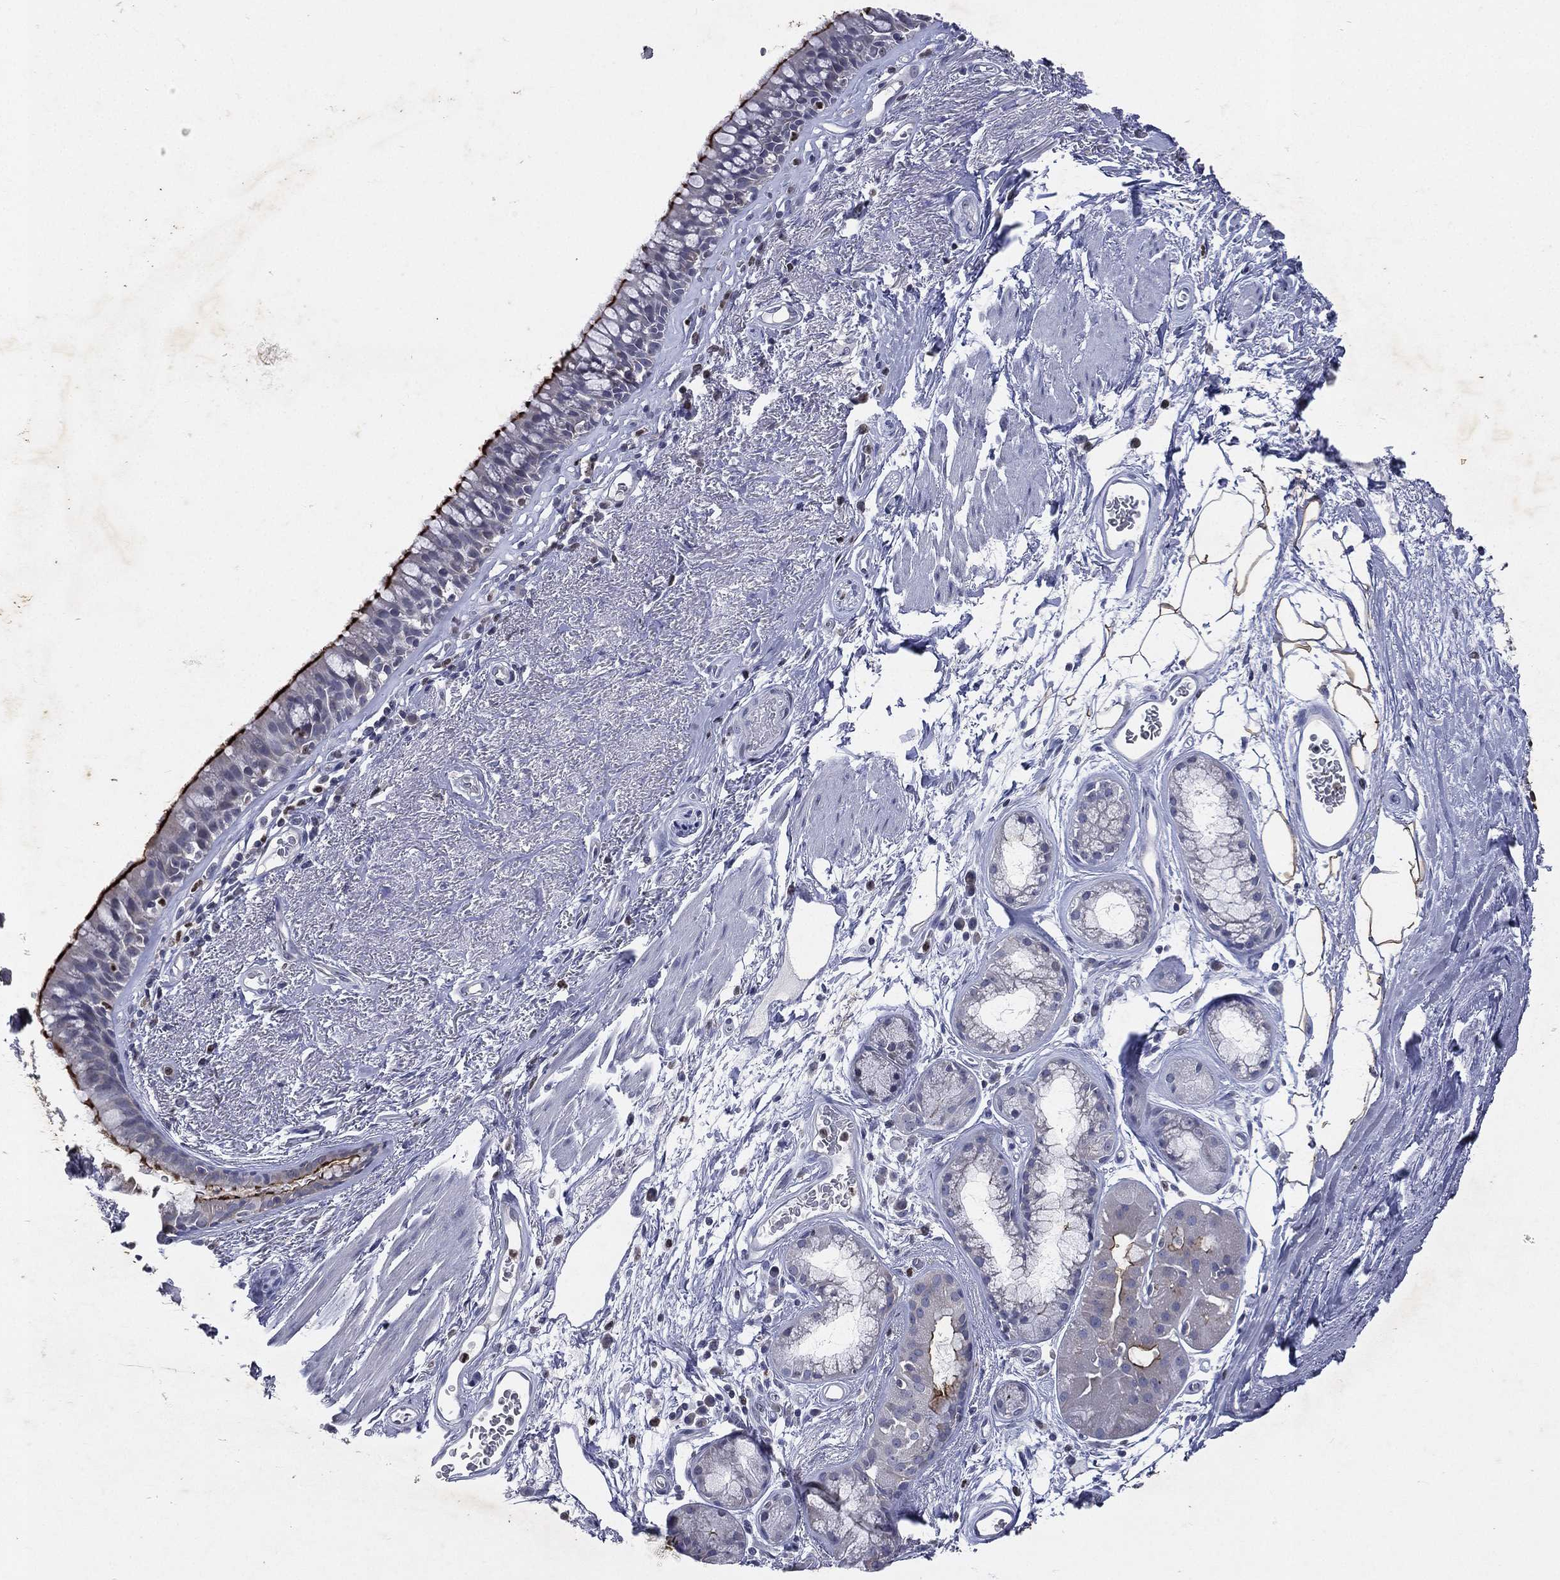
{"staining": {"intensity": "strong", "quantity": "25%-75%", "location": "cytoplasmic/membranous"}, "tissue": "bronchus", "cell_type": "Respiratory epithelial cells", "image_type": "normal", "snomed": [{"axis": "morphology", "description": "Normal tissue, NOS"}, {"axis": "topography", "description": "Bronchus"}], "caption": "Respiratory epithelial cells show high levels of strong cytoplasmic/membranous positivity in approximately 25%-75% of cells in benign human bronchus. The staining was performed using DAB to visualize the protein expression in brown, while the nuclei were stained in blue with hematoxylin (Magnification: 20x).", "gene": "SLC34A2", "patient": {"sex": "male", "age": 82}}